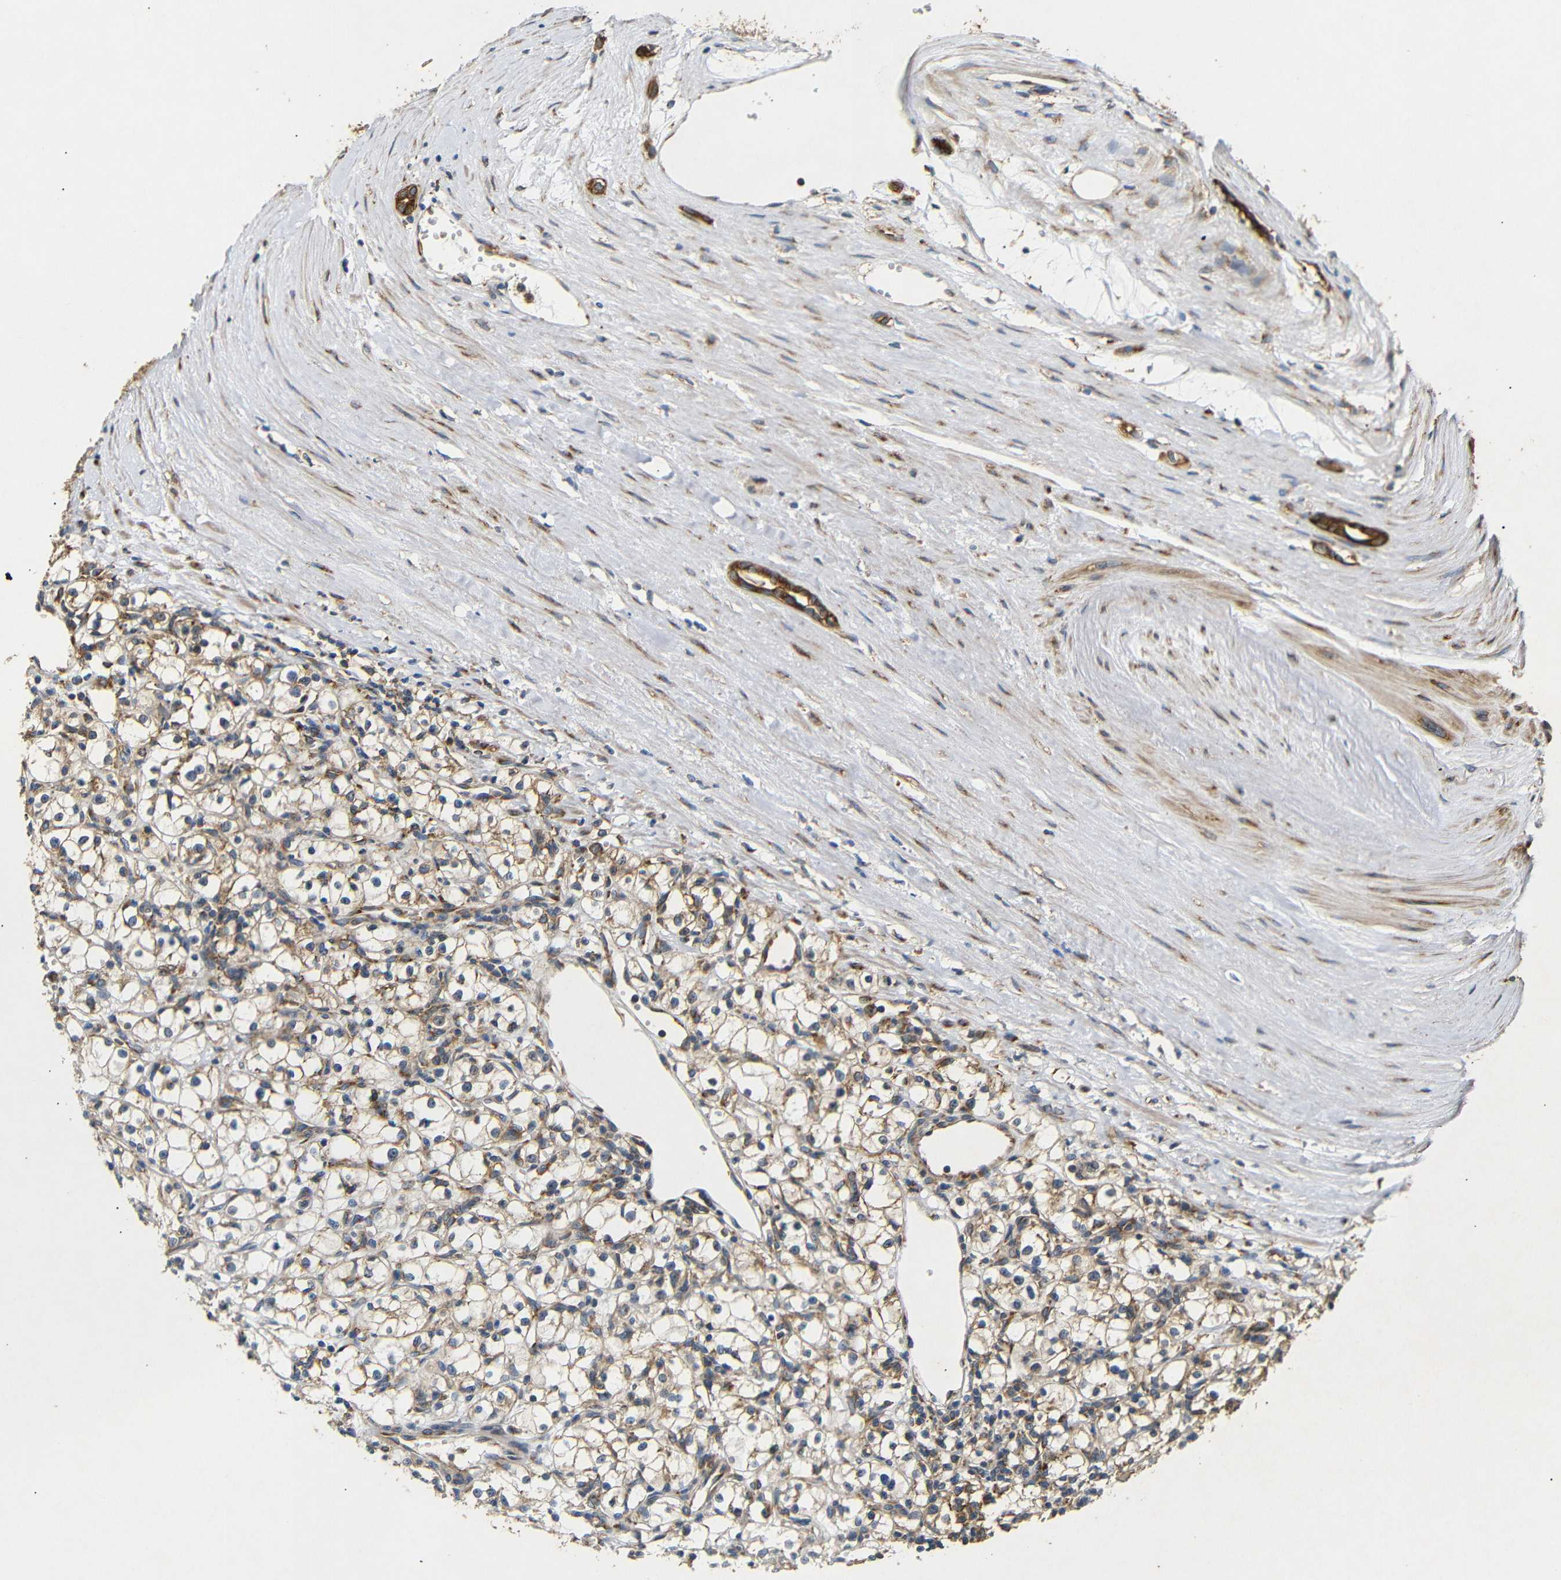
{"staining": {"intensity": "moderate", "quantity": ">75%", "location": "cytoplasmic/membranous"}, "tissue": "renal cancer", "cell_type": "Tumor cells", "image_type": "cancer", "snomed": [{"axis": "morphology", "description": "Adenocarcinoma, NOS"}, {"axis": "topography", "description": "Kidney"}], "caption": "Renal cancer stained for a protein demonstrates moderate cytoplasmic/membranous positivity in tumor cells.", "gene": "BTF3", "patient": {"sex": "male", "age": 56}}